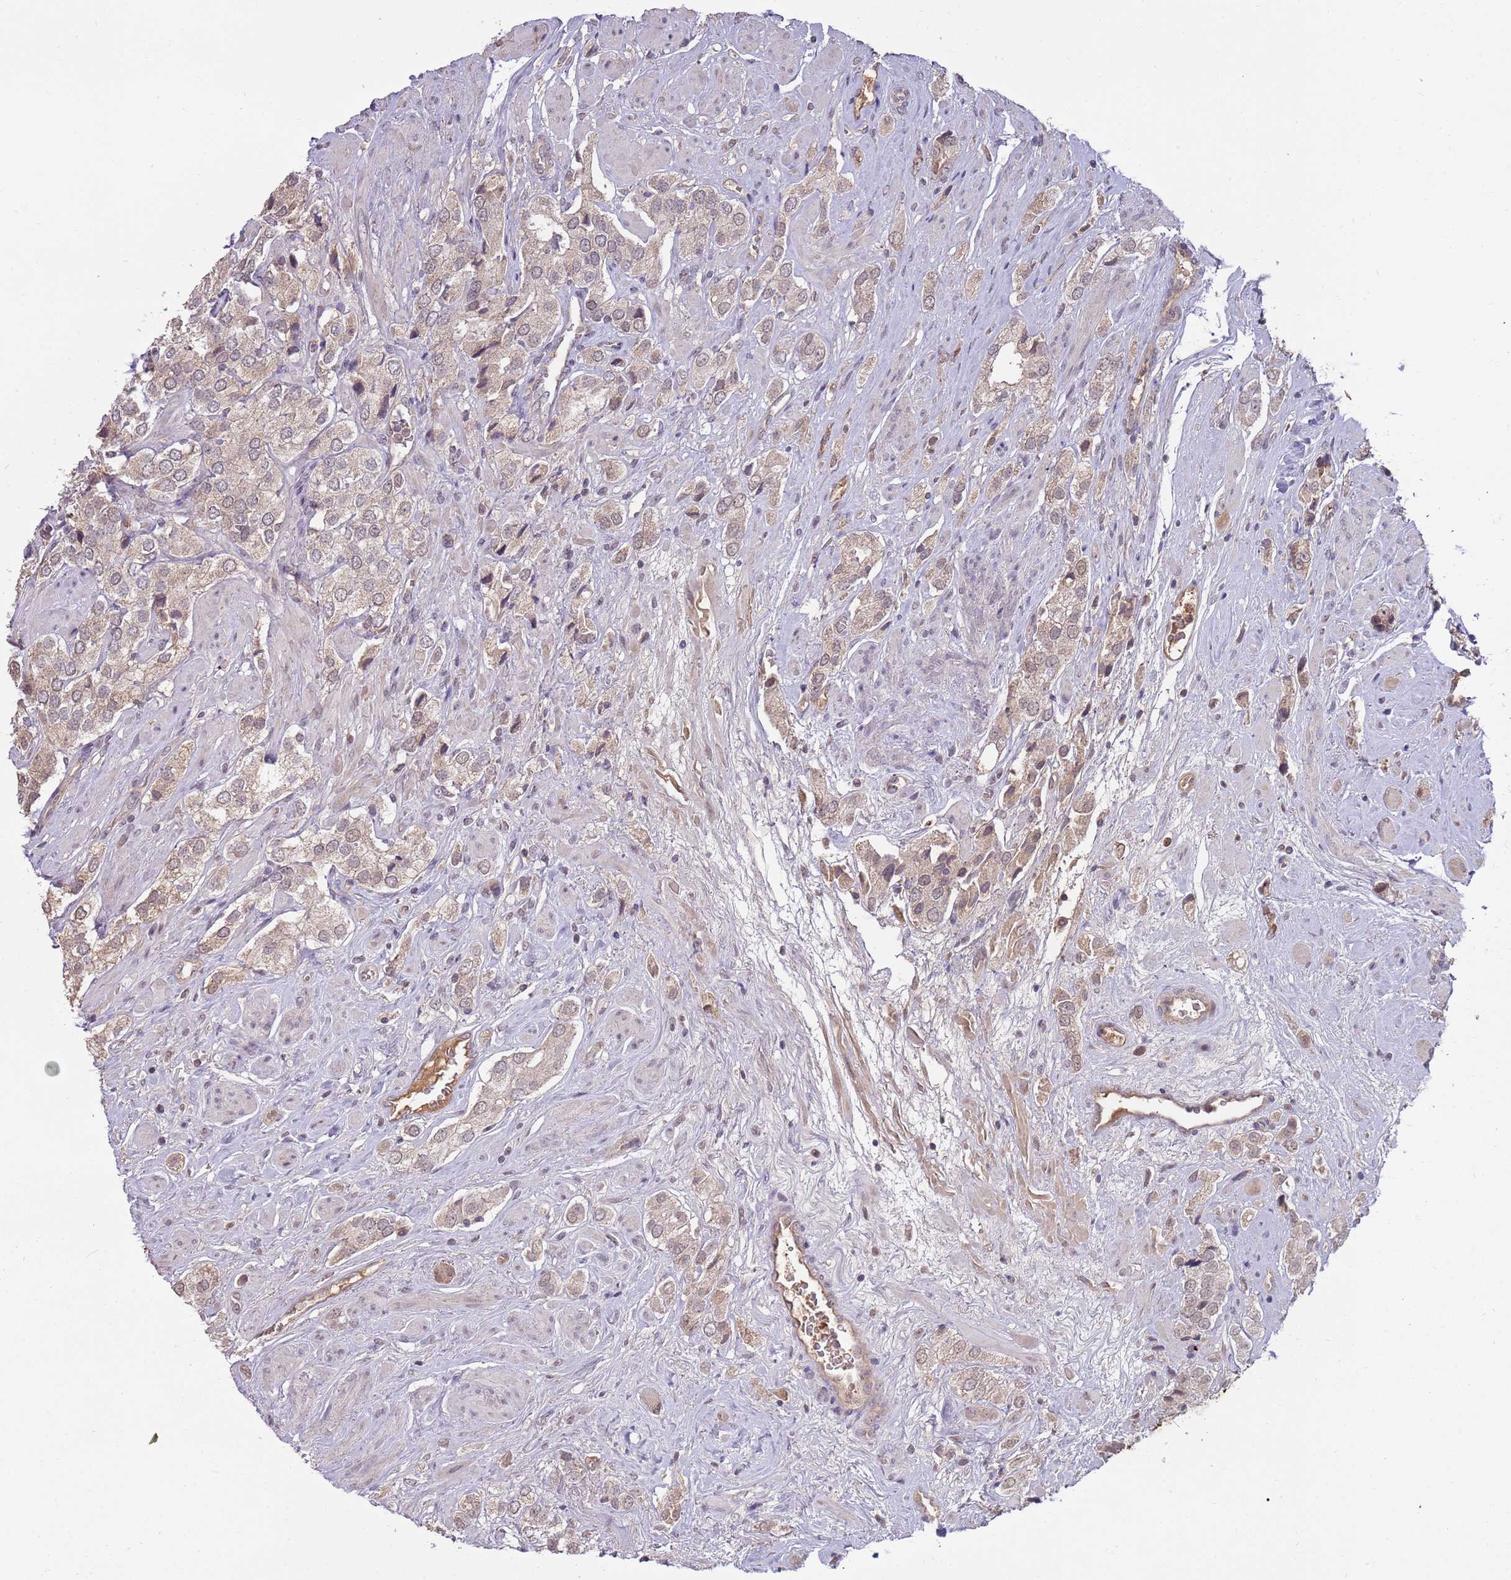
{"staining": {"intensity": "weak", "quantity": "25%-75%", "location": "cytoplasmic/membranous,nuclear"}, "tissue": "prostate cancer", "cell_type": "Tumor cells", "image_type": "cancer", "snomed": [{"axis": "morphology", "description": "Adenocarcinoma, High grade"}, {"axis": "topography", "description": "Prostate and seminal vesicle, NOS"}], "caption": "Immunohistochemistry micrograph of human prostate cancer stained for a protein (brown), which displays low levels of weak cytoplasmic/membranous and nuclear staining in approximately 25%-75% of tumor cells.", "gene": "NBPF6", "patient": {"sex": "male", "age": 64}}